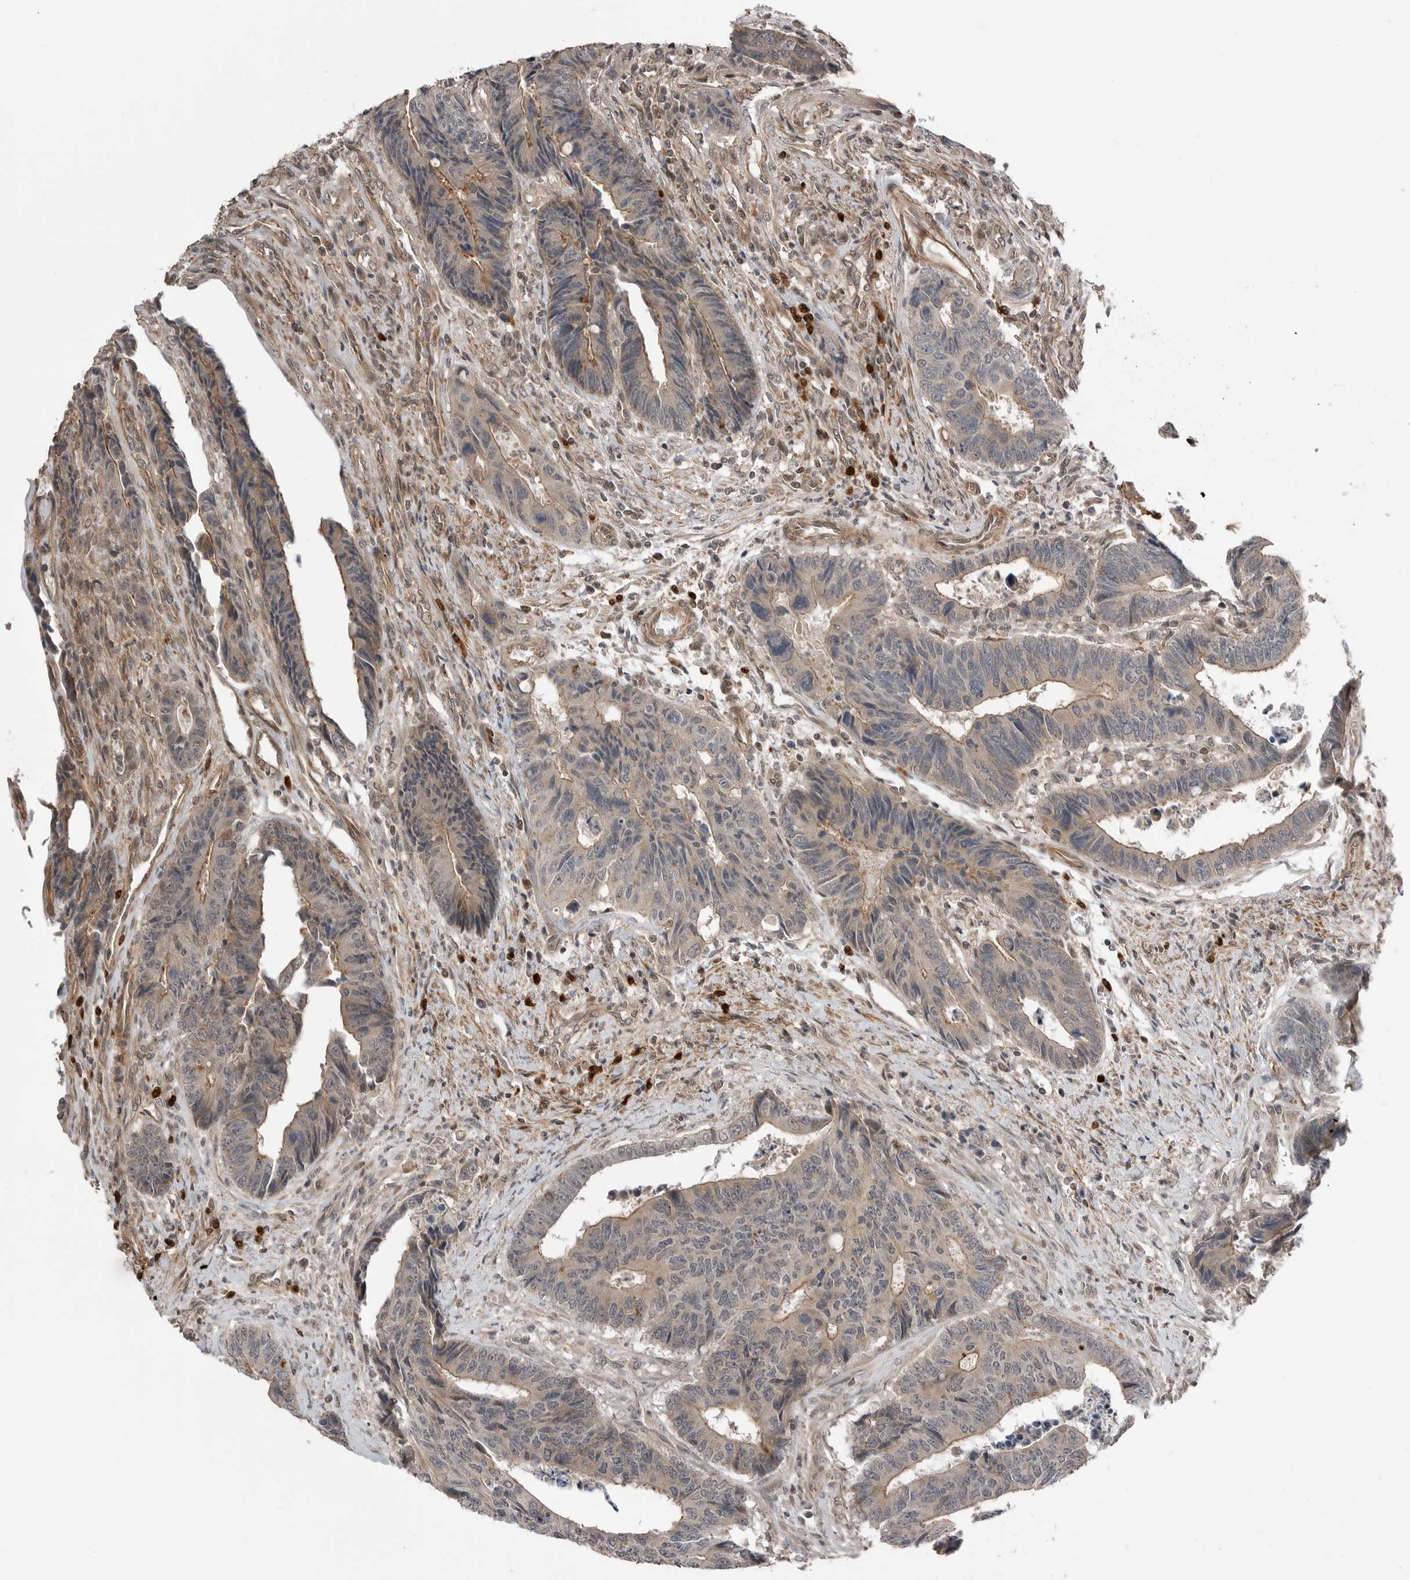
{"staining": {"intensity": "weak", "quantity": "<25%", "location": "cytoplasmic/membranous"}, "tissue": "colorectal cancer", "cell_type": "Tumor cells", "image_type": "cancer", "snomed": [{"axis": "morphology", "description": "Adenocarcinoma, NOS"}, {"axis": "topography", "description": "Rectum"}], "caption": "The immunohistochemistry photomicrograph has no significant expression in tumor cells of colorectal cancer tissue. (Stains: DAB immunohistochemistry (IHC) with hematoxylin counter stain, Microscopy: brightfield microscopy at high magnification).", "gene": "PEAK1", "patient": {"sex": "male", "age": 84}}